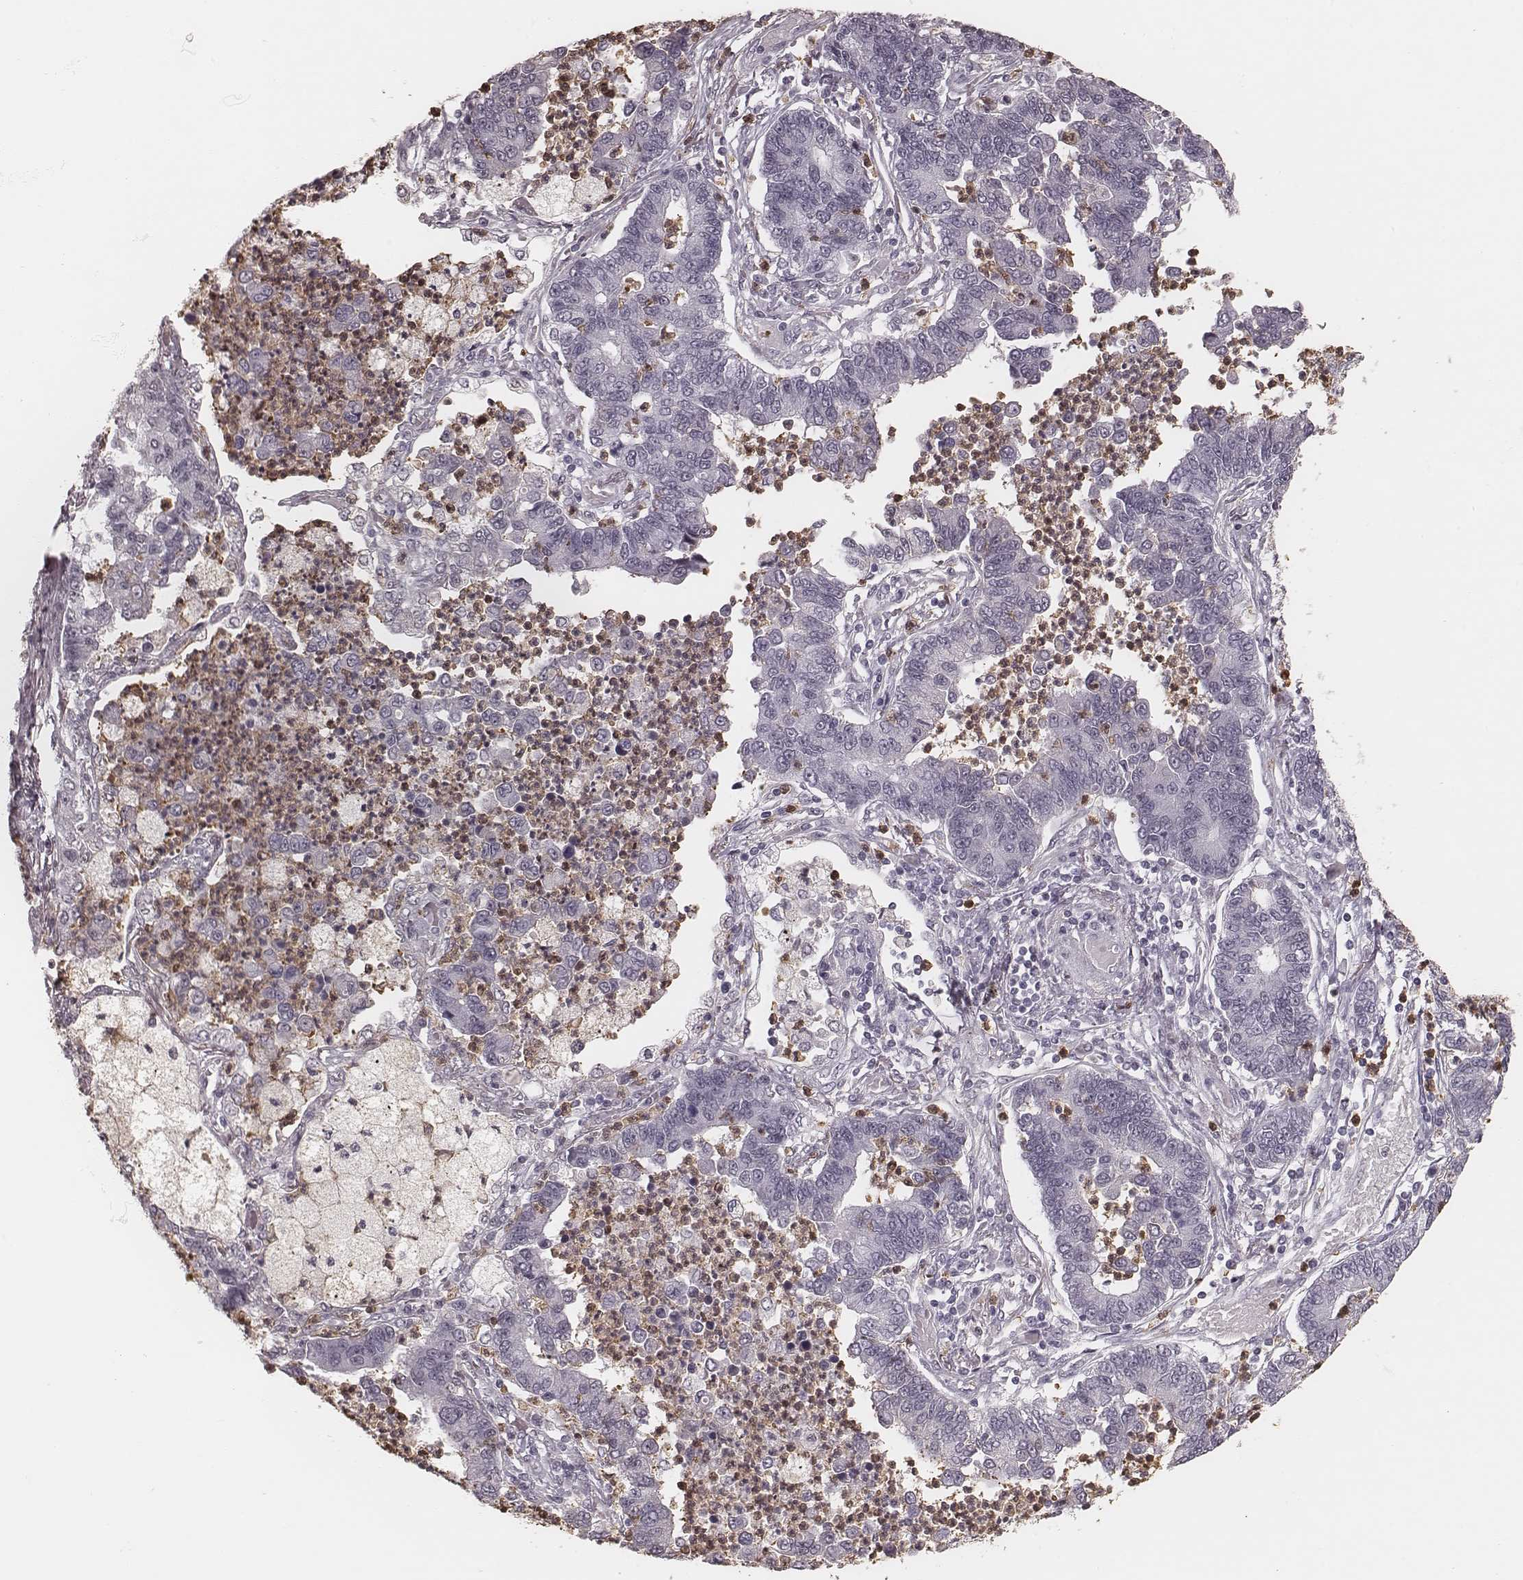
{"staining": {"intensity": "negative", "quantity": "none", "location": "none"}, "tissue": "lung cancer", "cell_type": "Tumor cells", "image_type": "cancer", "snomed": [{"axis": "morphology", "description": "Adenocarcinoma, NOS"}, {"axis": "topography", "description": "Lung"}], "caption": "High magnification brightfield microscopy of lung adenocarcinoma stained with DAB (brown) and counterstained with hematoxylin (blue): tumor cells show no significant staining.", "gene": "KITLG", "patient": {"sex": "female", "age": 57}}